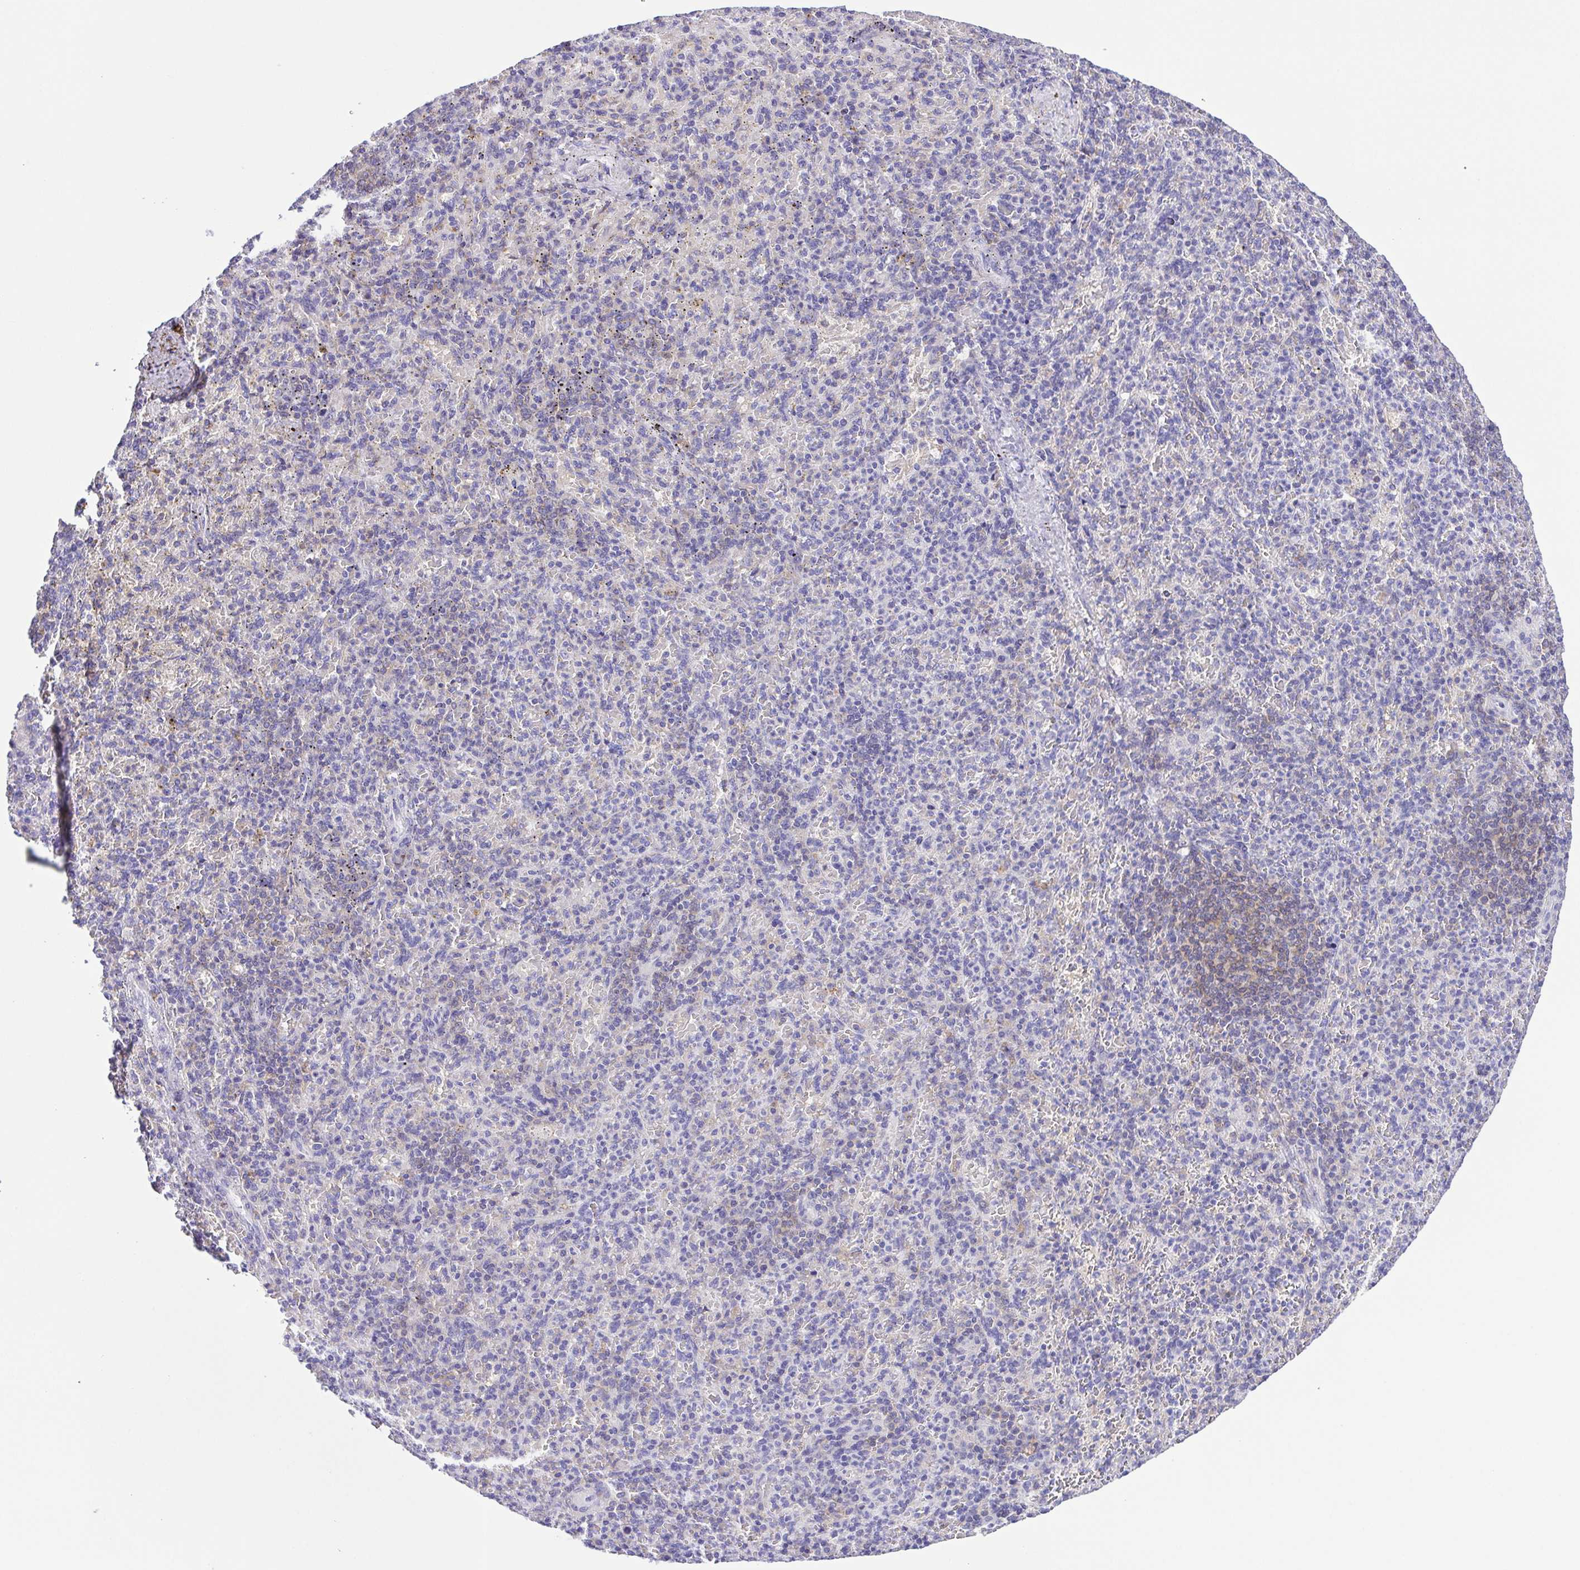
{"staining": {"intensity": "moderate", "quantity": "<25%", "location": "cytoplasmic/membranous"}, "tissue": "spleen", "cell_type": "Cells in red pulp", "image_type": "normal", "snomed": [{"axis": "morphology", "description": "Normal tissue, NOS"}, {"axis": "topography", "description": "Spleen"}], "caption": "Moderate cytoplasmic/membranous staining for a protein is seen in approximately <25% of cells in red pulp of benign spleen using IHC.", "gene": "CD72", "patient": {"sex": "female", "age": 74}}